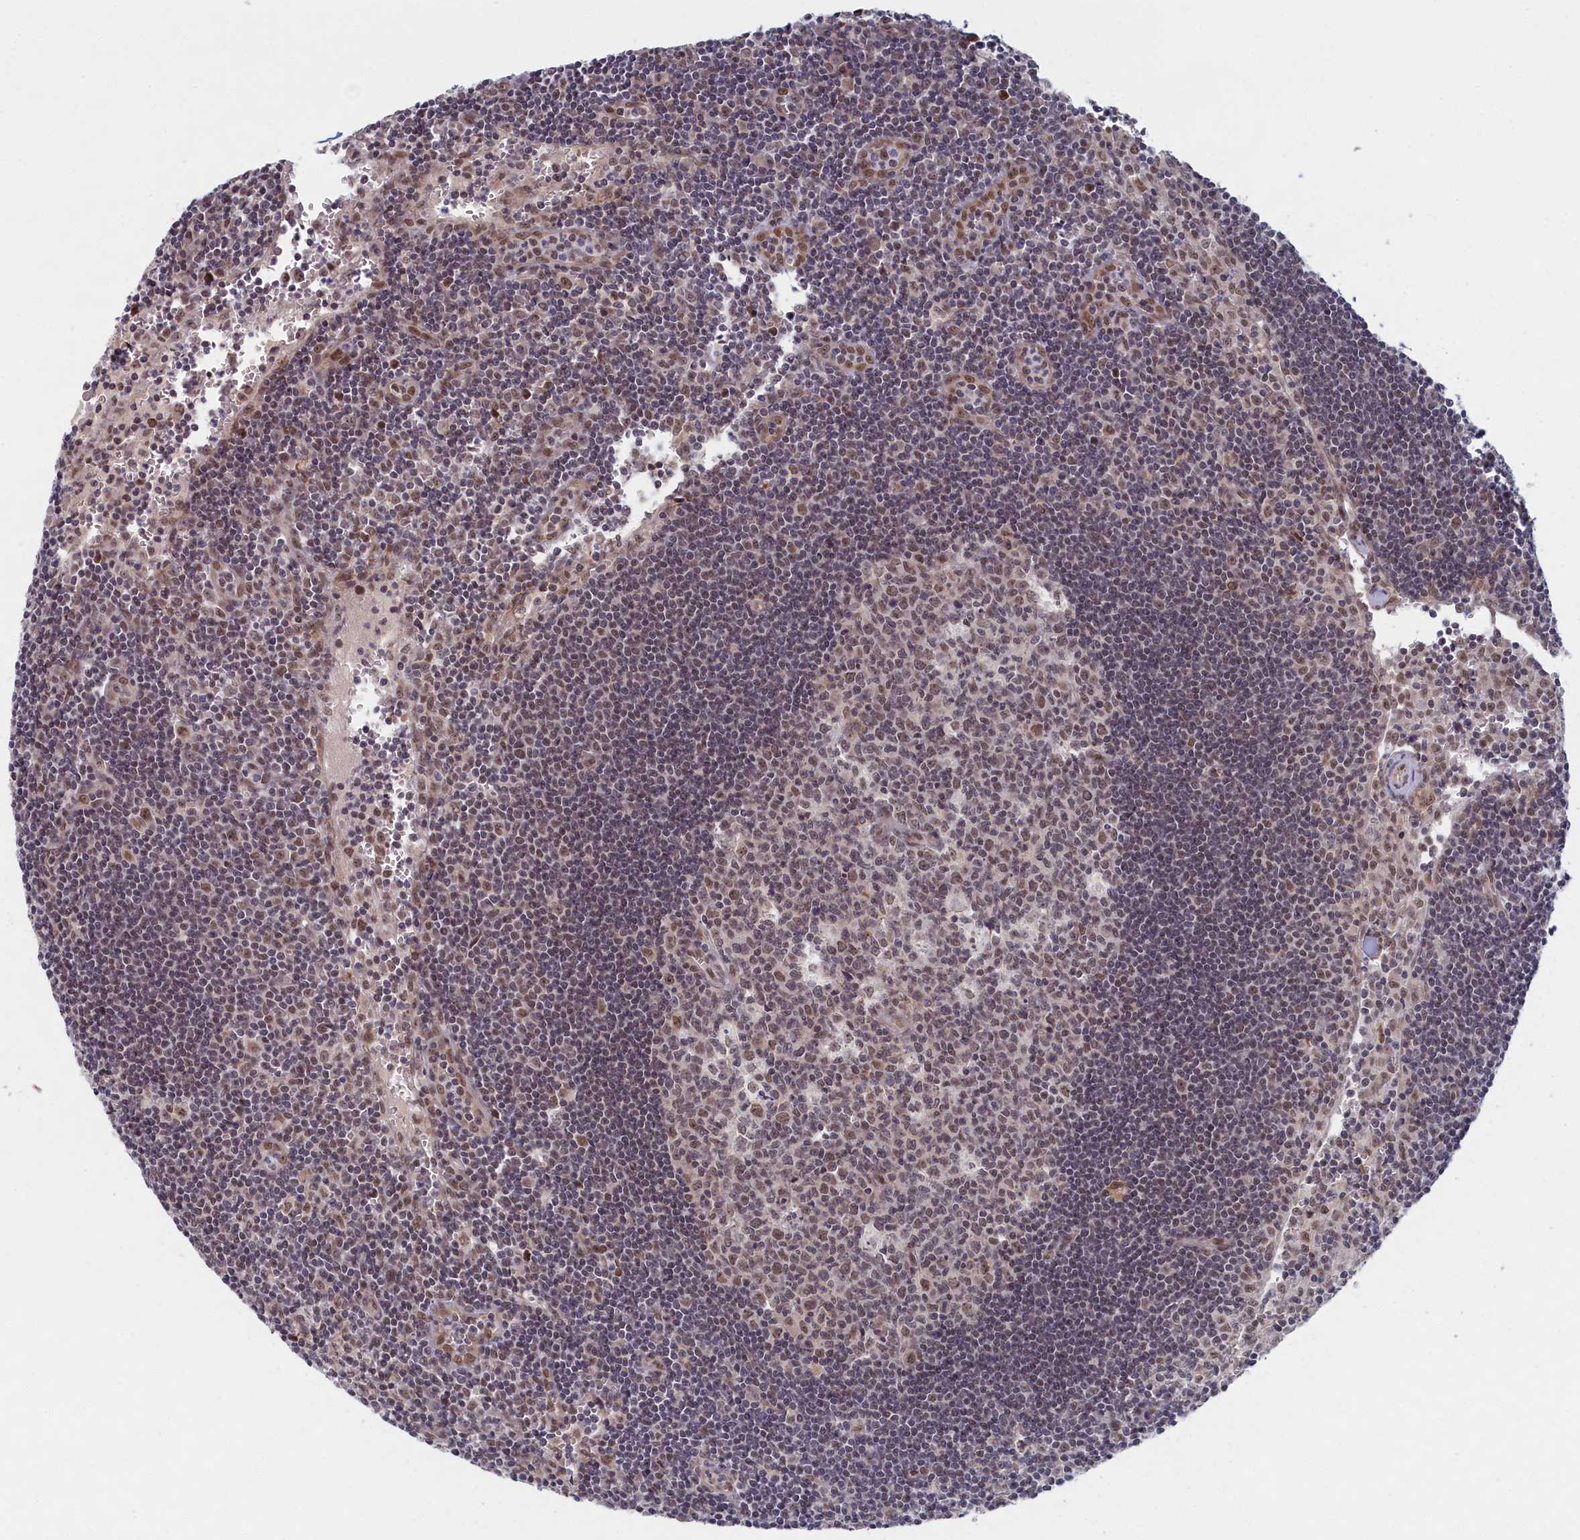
{"staining": {"intensity": "moderate", "quantity": "<25%", "location": "nuclear"}, "tissue": "lymph node", "cell_type": "Germinal center cells", "image_type": "normal", "snomed": [{"axis": "morphology", "description": "Normal tissue, NOS"}, {"axis": "topography", "description": "Lymph node"}], "caption": "Moderate nuclear protein staining is identified in approximately <25% of germinal center cells in lymph node. Nuclei are stained in blue.", "gene": "DNAJC17", "patient": {"sex": "female", "age": 32}}